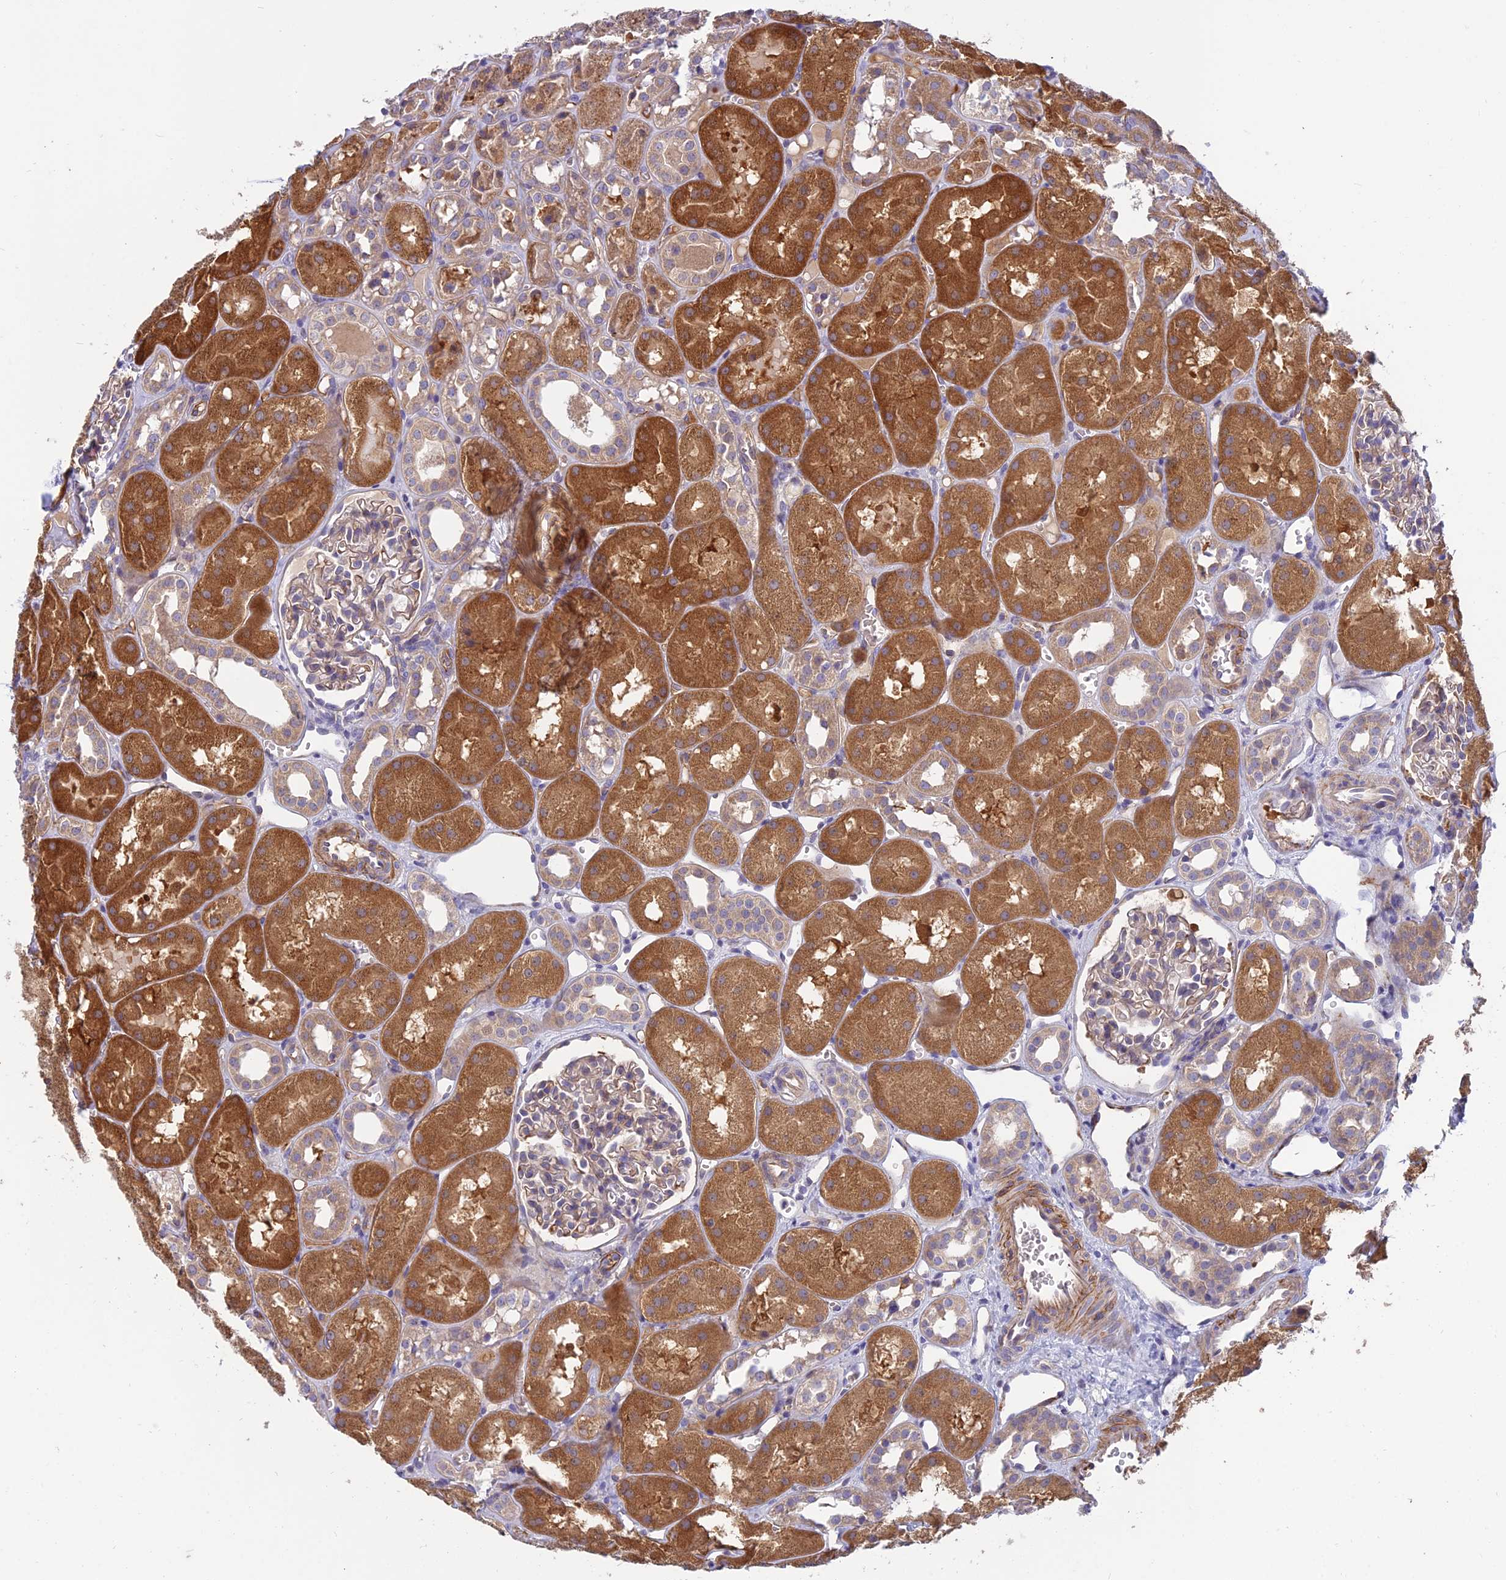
{"staining": {"intensity": "moderate", "quantity": "<25%", "location": "cytoplasmic/membranous"}, "tissue": "kidney", "cell_type": "Cells in glomeruli", "image_type": "normal", "snomed": [{"axis": "morphology", "description": "Normal tissue, NOS"}, {"axis": "topography", "description": "Kidney"}], "caption": "DAB immunohistochemical staining of benign human kidney displays moderate cytoplasmic/membranous protein staining in approximately <25% of cells in glomeruli.", "gene": "DUS2", "patient": {"sex": "male", "age": 16}}